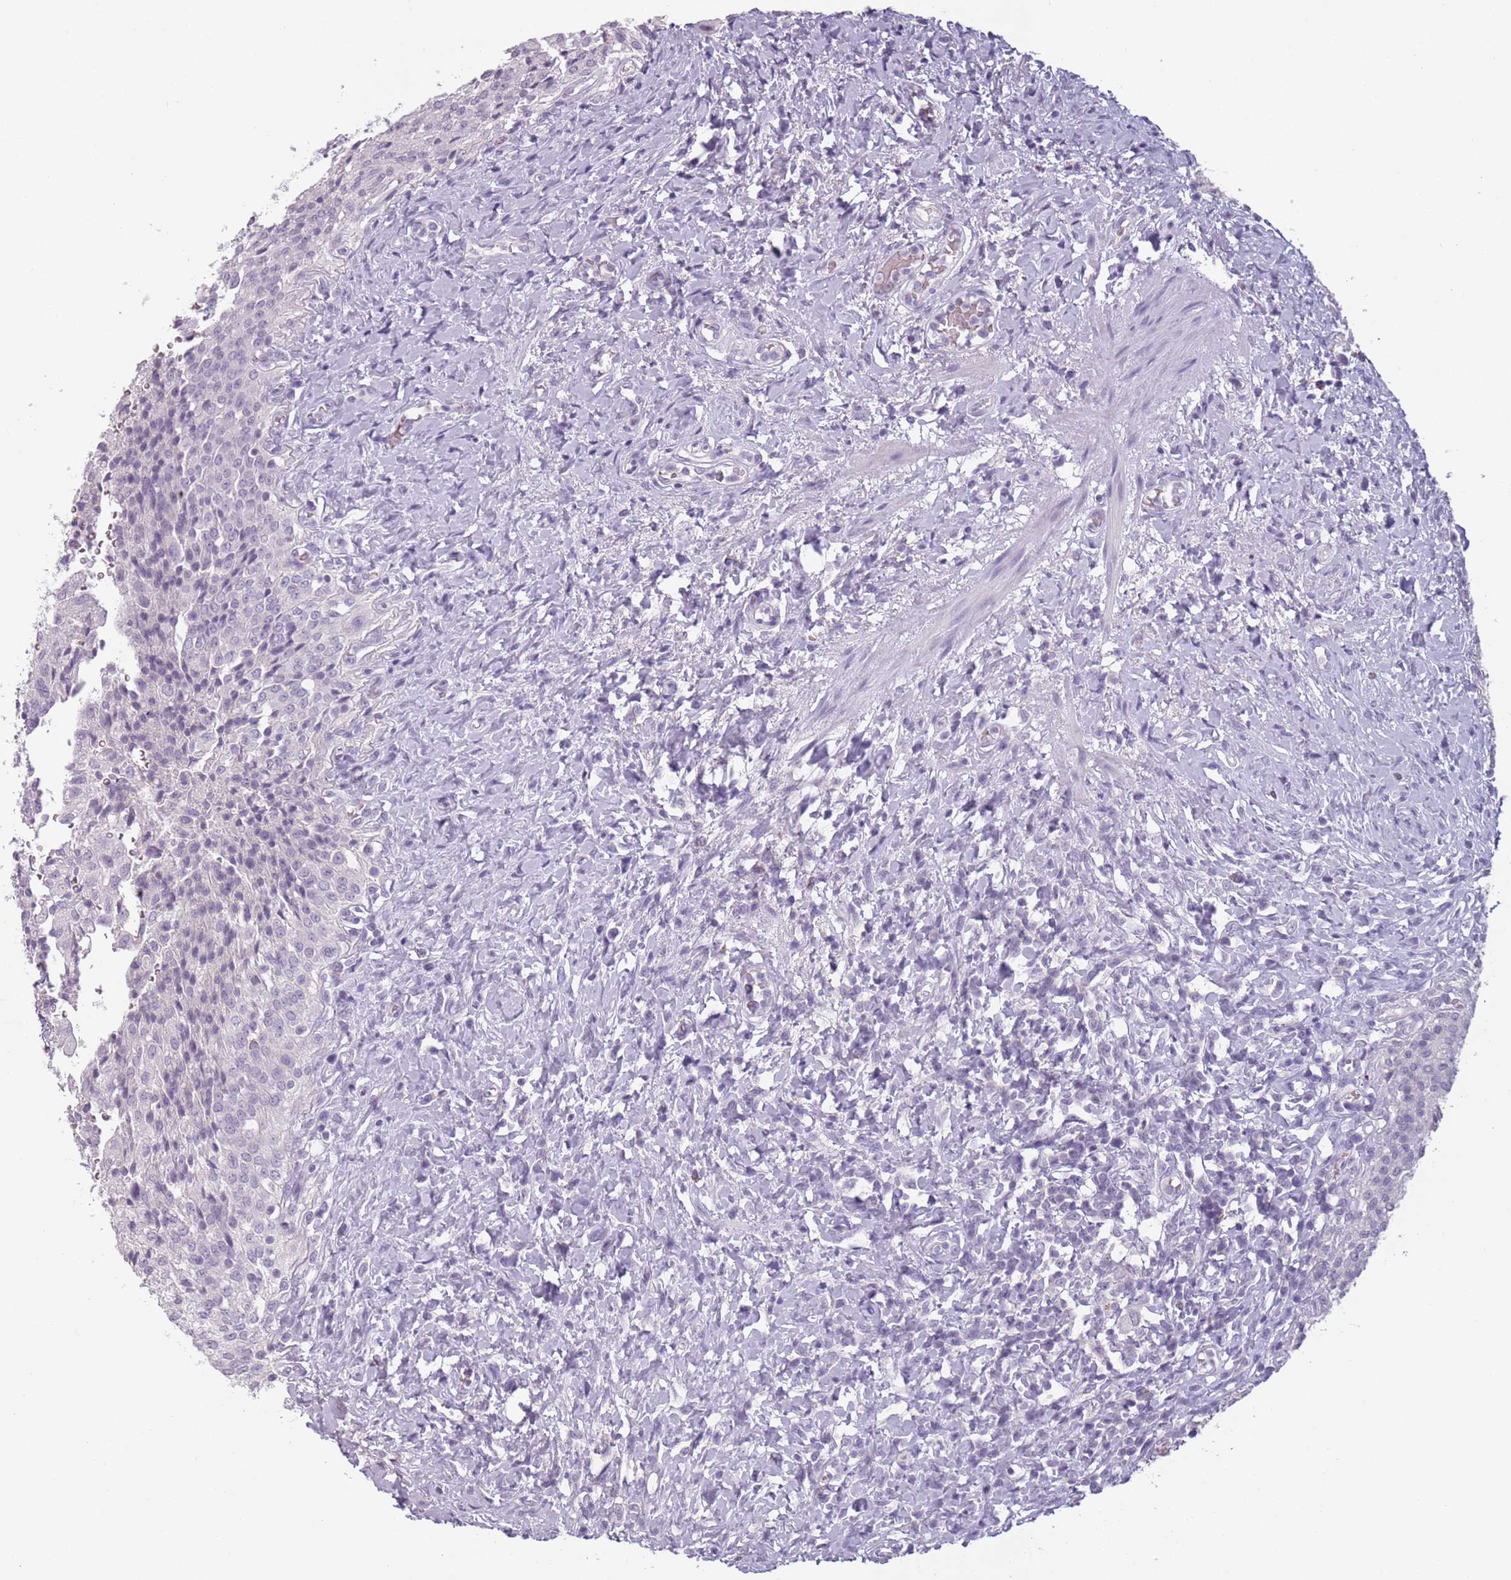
{"staining": {"intensity": "negative", "quantity": "none", "location": "none"}, "tissue": "urinary bladder", "cell_type": "Urothelial cells", "image_type": "normal", "snomed": [{"axis": "morphology", "description": "Normal tissue, NOS"}, {"axis": "morphology", "description": "Inflammation, NOS"}, {"axis": "topography", "description": "Urinary bladder"}], "caption": "Urinary bladder was stained to show a protein in brown. There is no significant expression in urothelial cells. (Brightfield microscopy of DAB immunohistochemistry at high magnification).", "gene": "PIEZO1", "patient": {"sex": "male", "age": 64}}